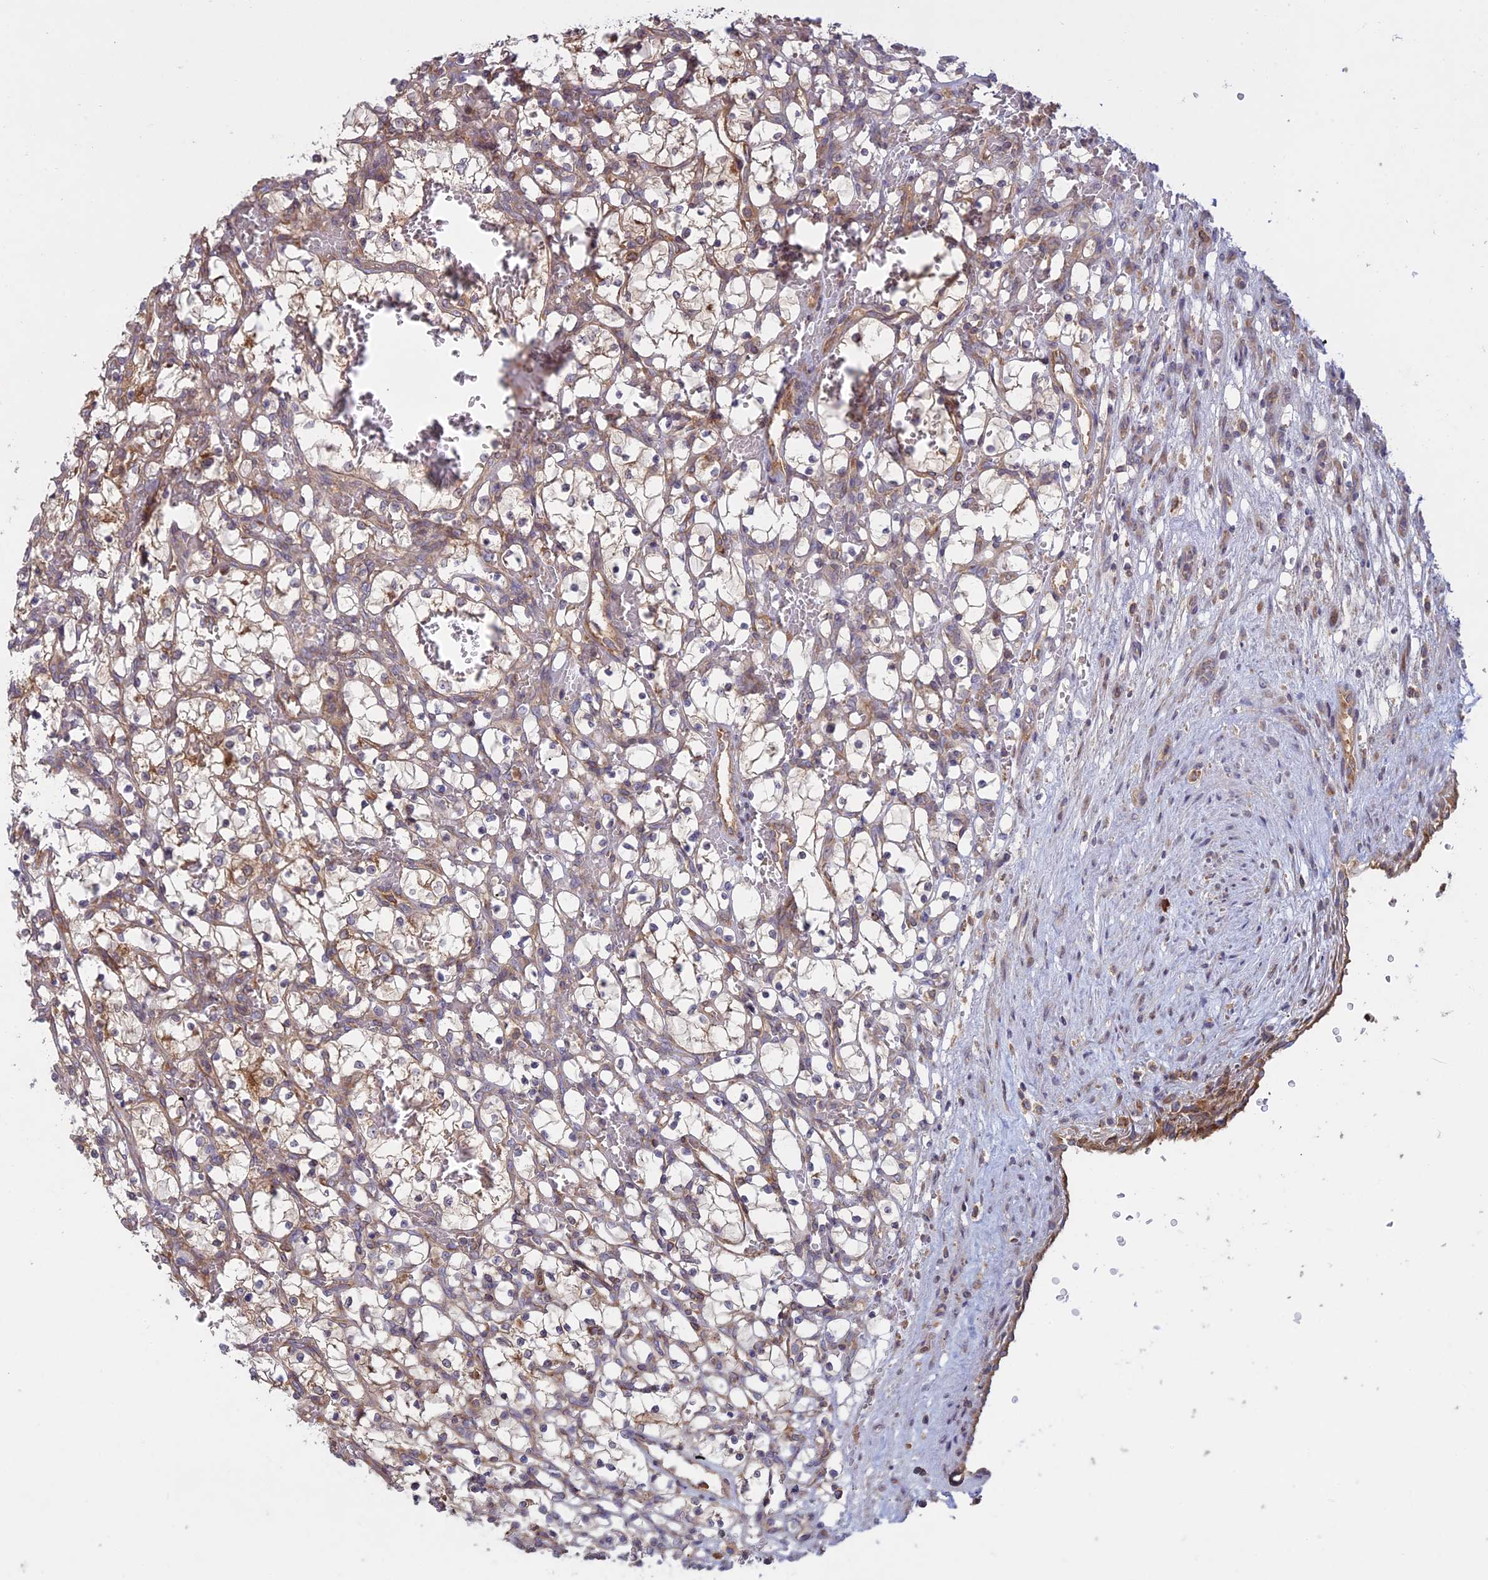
{"staining": {"intensity": "moderate", "quantity": ">75%", "location": "cytoplasmic/membranous"}, "tissue": "renal cancer", "cell_type": "Tumor cells", "image_type": "cancer", "snomed": [{"axis": "morphology", "description": "Adenocarcinoma, NOS"}, {"axis": "topography", "description": "Kidney"}], "caption": "Protein expression analysis of renal cancer reveals moderate cytoplasmic/membranous staining in approximately >75% of tumor cells.", "gene": "TMEM208", "patient": {"sex": "female", "age": 69}}